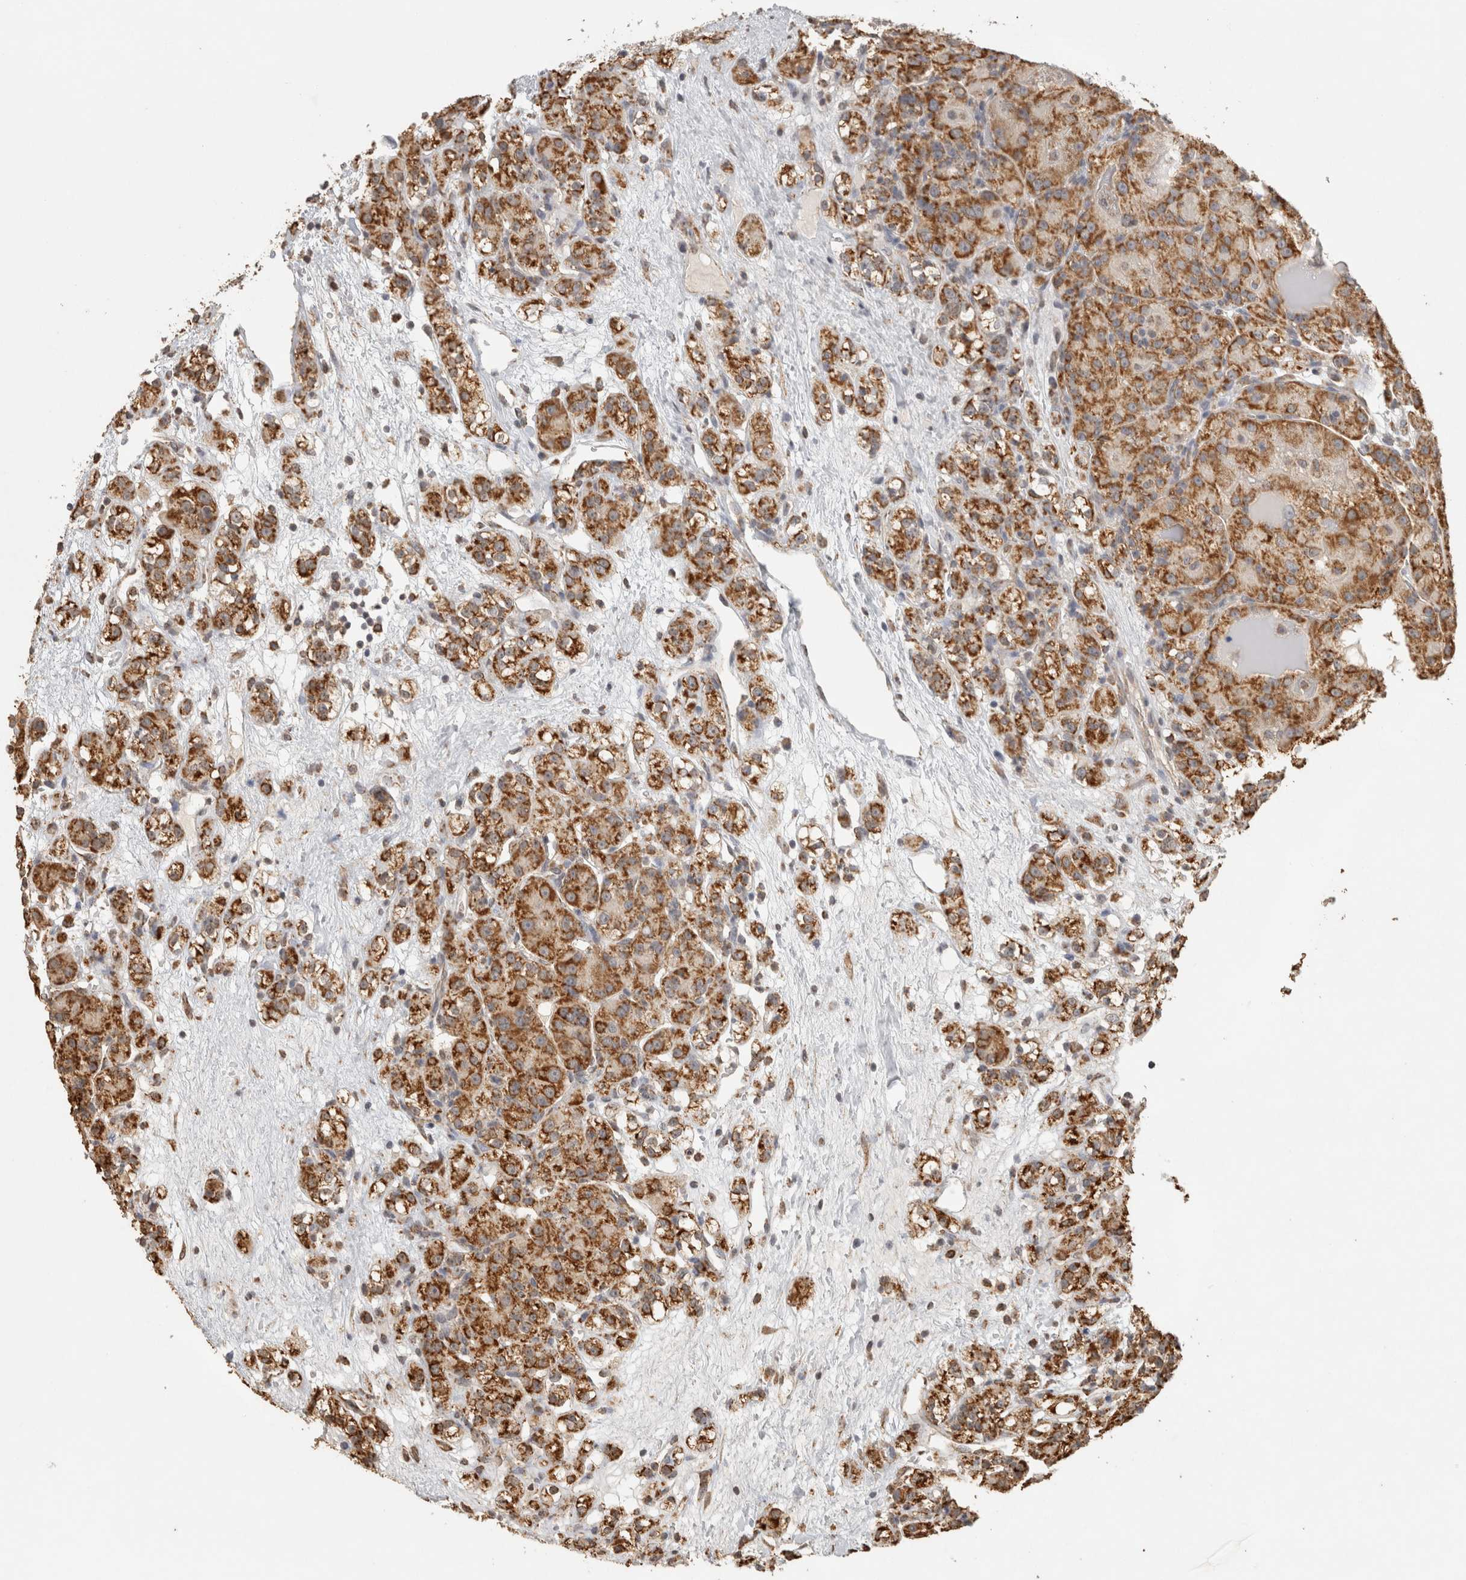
{"staining": {"intensity": "strong", "quantity": ">75%", "location": "cytoplasmic/membranous"}, "tissue": "renal cancer", "cell_type": "Tumor cells", "image_type": "cancer", "snomed": [{"axis": "morphology", "description": "Normal tissue, NOS"}, {"axis": "morphology", "description": "Adenocarcinoma, NOS"}, {"axis": "topography", "description": "Kidney"}], "caption": "Protein analysis of renal adenocarcinoma tissue displays strong cytoplasmic/membranous expression in about >75% of tumor cells.", "gene": "BNIP3L", "patient": {"sex": "male", "age": 61}}